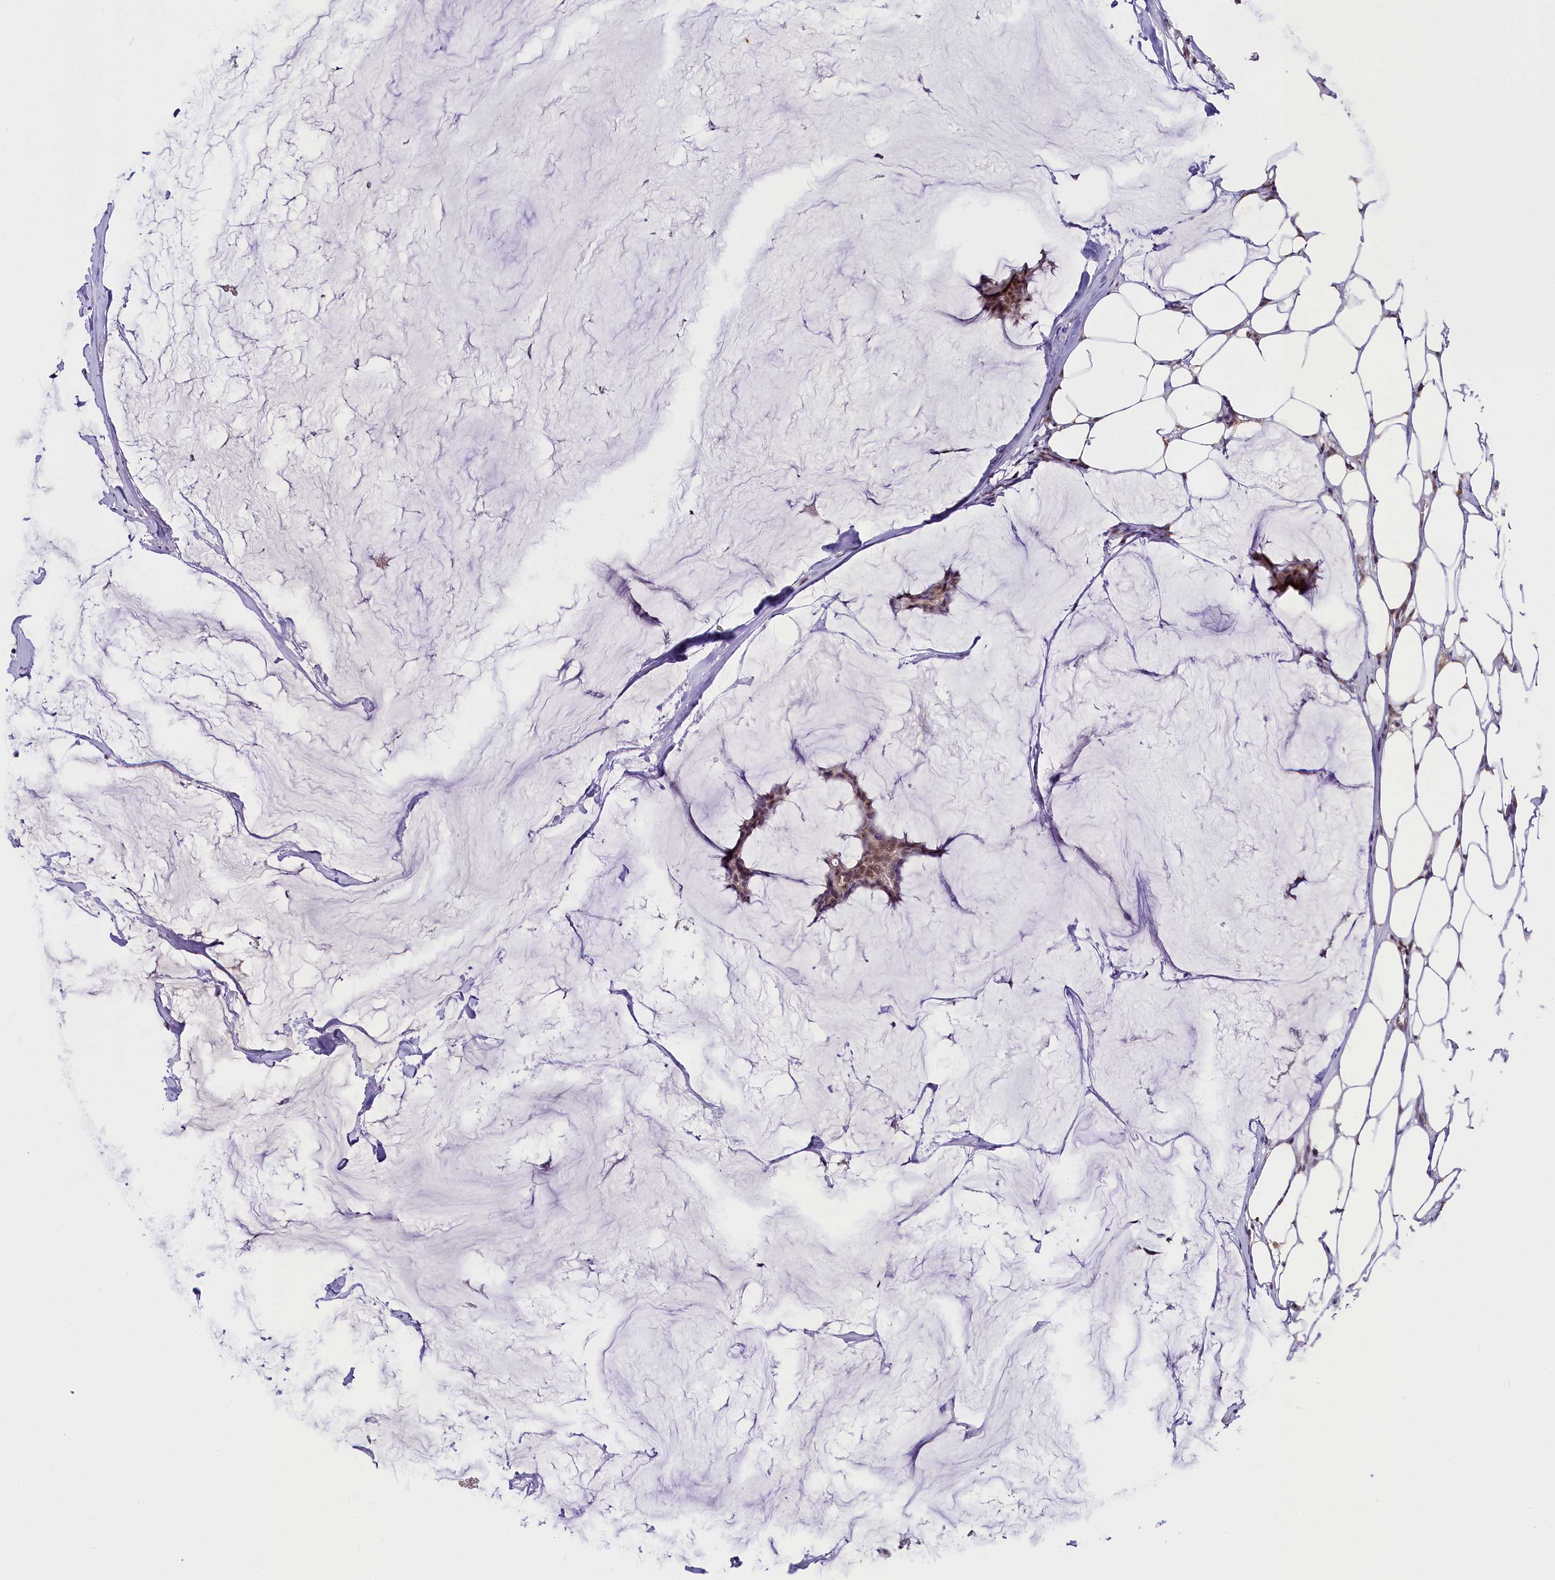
{"staining": {"intensity": "moderate", "quantity": ">75%", "location": "cytoplasmic/membranous,nuclear"}, "tissue": "breast cancer", "cell_type": "Tumor cells", "image_type": "cancer", "snomed": [{"axis": "morphology", "description": "Duct carcinoma"}, {"axis": "topography", "description": "Breast"}], "caption": "Immunohistochemical staining of breast cancer reveals medium levels of moderate cytoplasmic/membranous and nuclear expression in about >75% of tumor cells.", "gene": "NCBP1", "patient": {"sex": "female", "age": 93}}